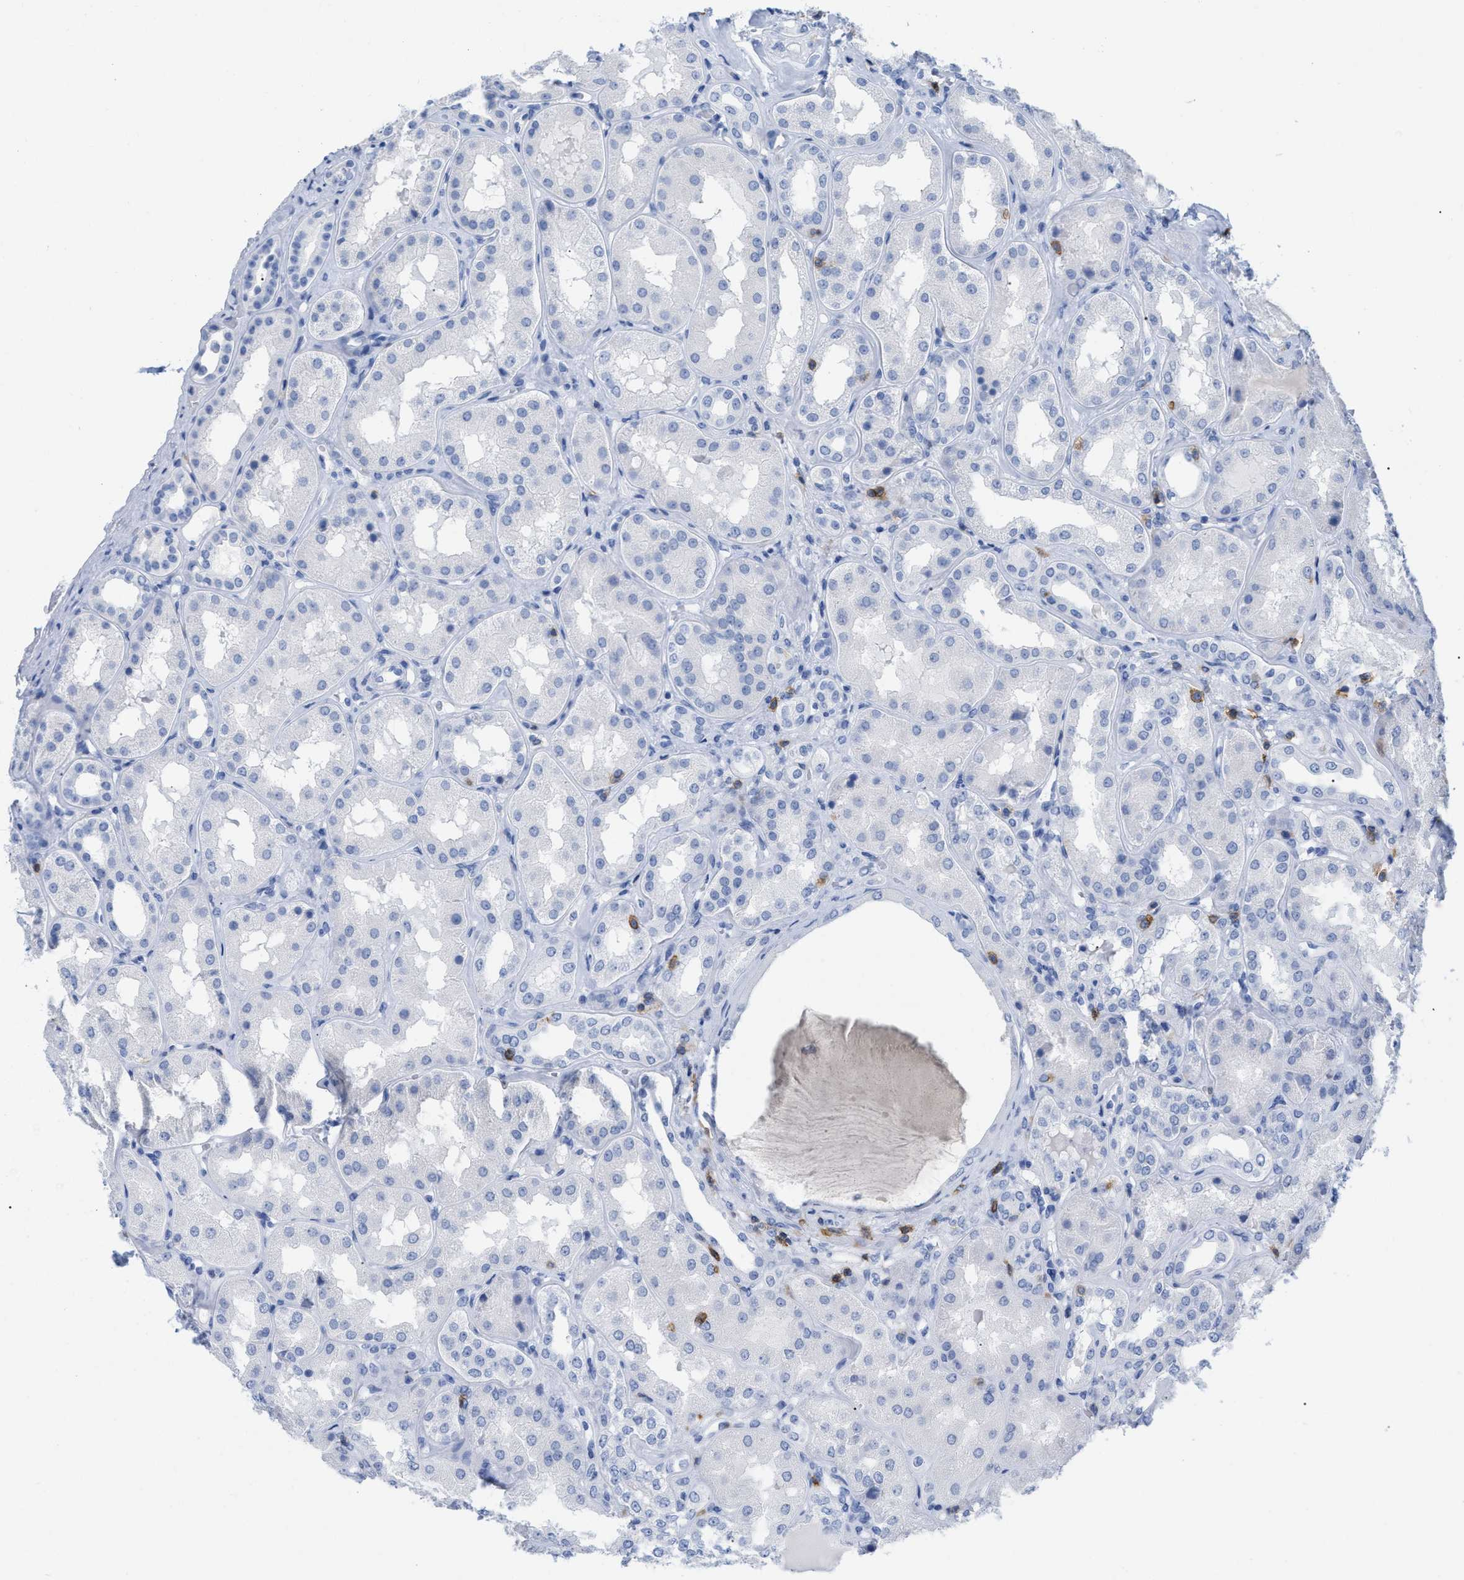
{"staining": {"intensity": "negative", "quantity": "none", "location": "none"}, "tissue": "kidney", "cell_type": "Cells in glomeruli", "image_type": "normal", "snomed": [{"axis": "morphology", "description": "Normal tissue, NOS"}, {"axis": "topography", "description": "Kidney"}], "caption": "IHC photomicrograph of benign human kidney stained for a protein (brown), which exhibits no positivity in cells in glomeruli.", "gene": "CD5", "patient": {"sex": "female", "age": 56}}